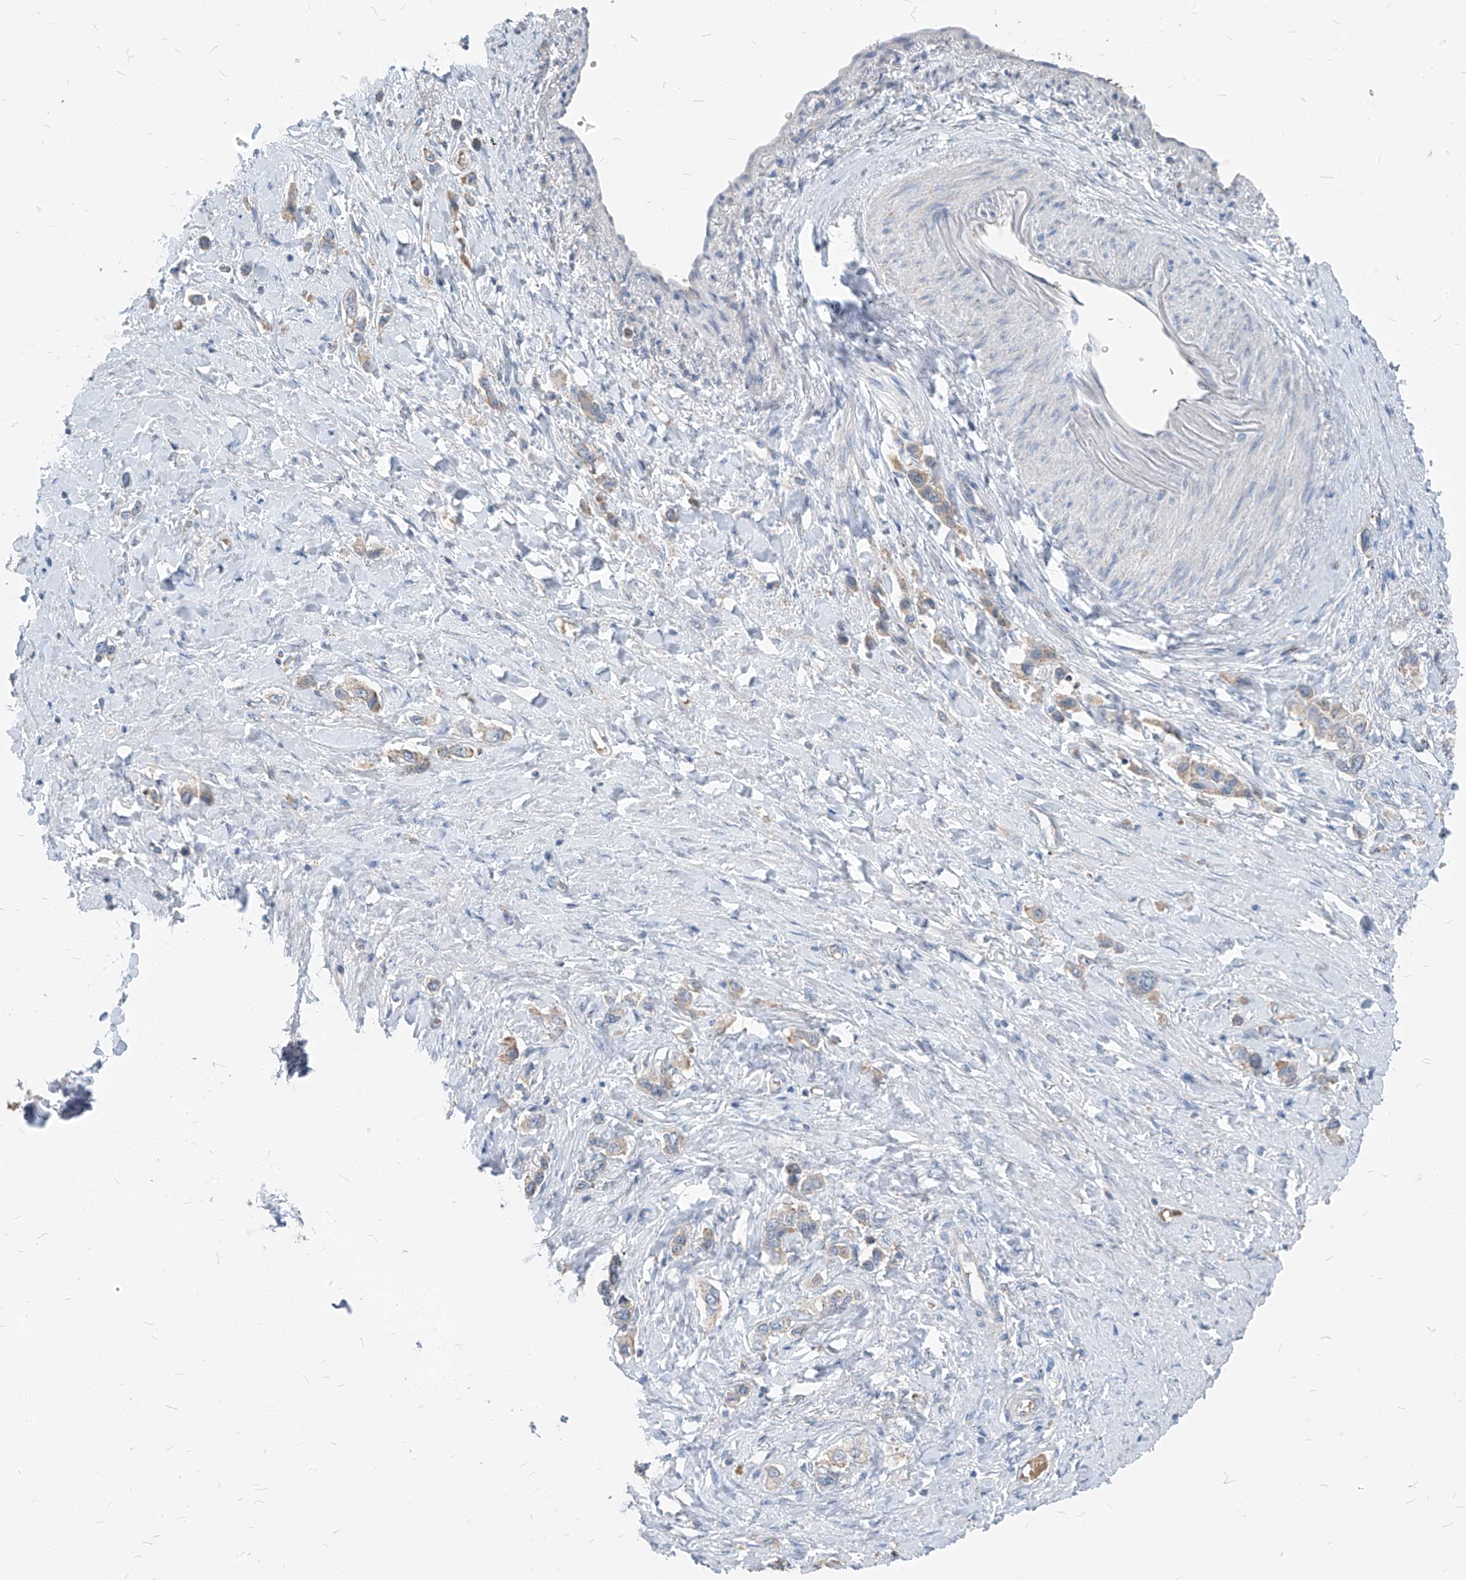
{"staining": {"intensity": "weak", "quantity": "25%-75%", "location": "cytoplasmic/membranous"}, "tissue": "stomach cancer", "cell_type": "Tumor cells", "image_type": "cancer", "snomed": [{"axis": "morphology", "description": "Adenocarcinoma, NOS"}, {"axis": "topography", "description": "Stomach"}], "caption": "The histopathology image shows staining of stomach cancer, revealing weak cytoplasmic/membranous protein staining (brown color) within tumor cells.", "gene": "CHMP2B", "patient": {"sex": "female", "age": 65}}